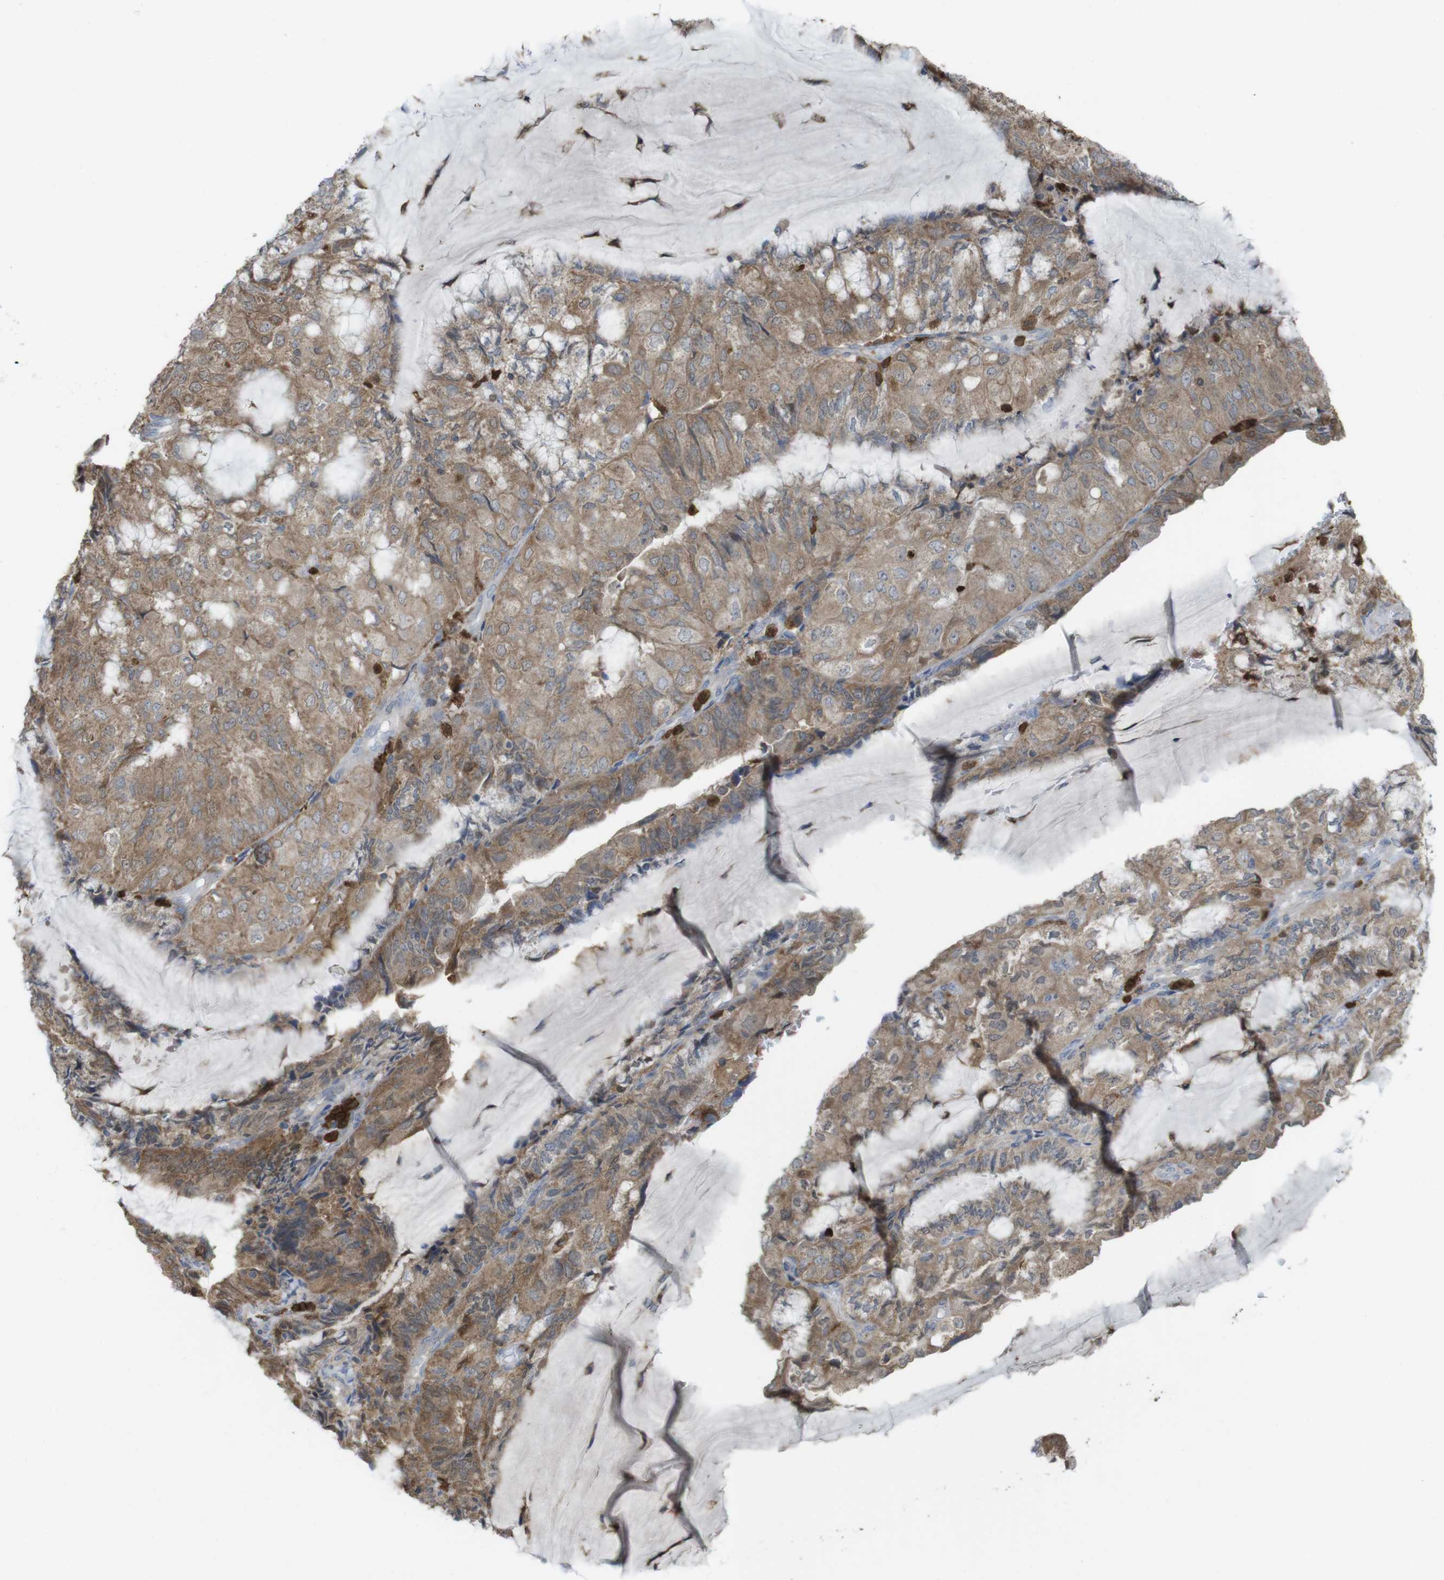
{"staining": {"intensity": "moderate", "quantity": ">75%", "location": "cytoplasmic/membranous"}, "tissue": "endometrial cancer", "cell_type": "Tumor cells", "image_type": "cancer", "snomed": [{"axis": "morphology", "description": "Adenocarcinoma, NOS"}, {"axis": "topography", "description": "Endometrium"}], "caption": "This is a micrograph of IHC staining of adenocarcinoma (endometrial), which shows moderate staining in the cytoplasmic/membranous of tumor cells.", "gene": "PRKCD", "patient": {"sex": "female", "age": 81}}